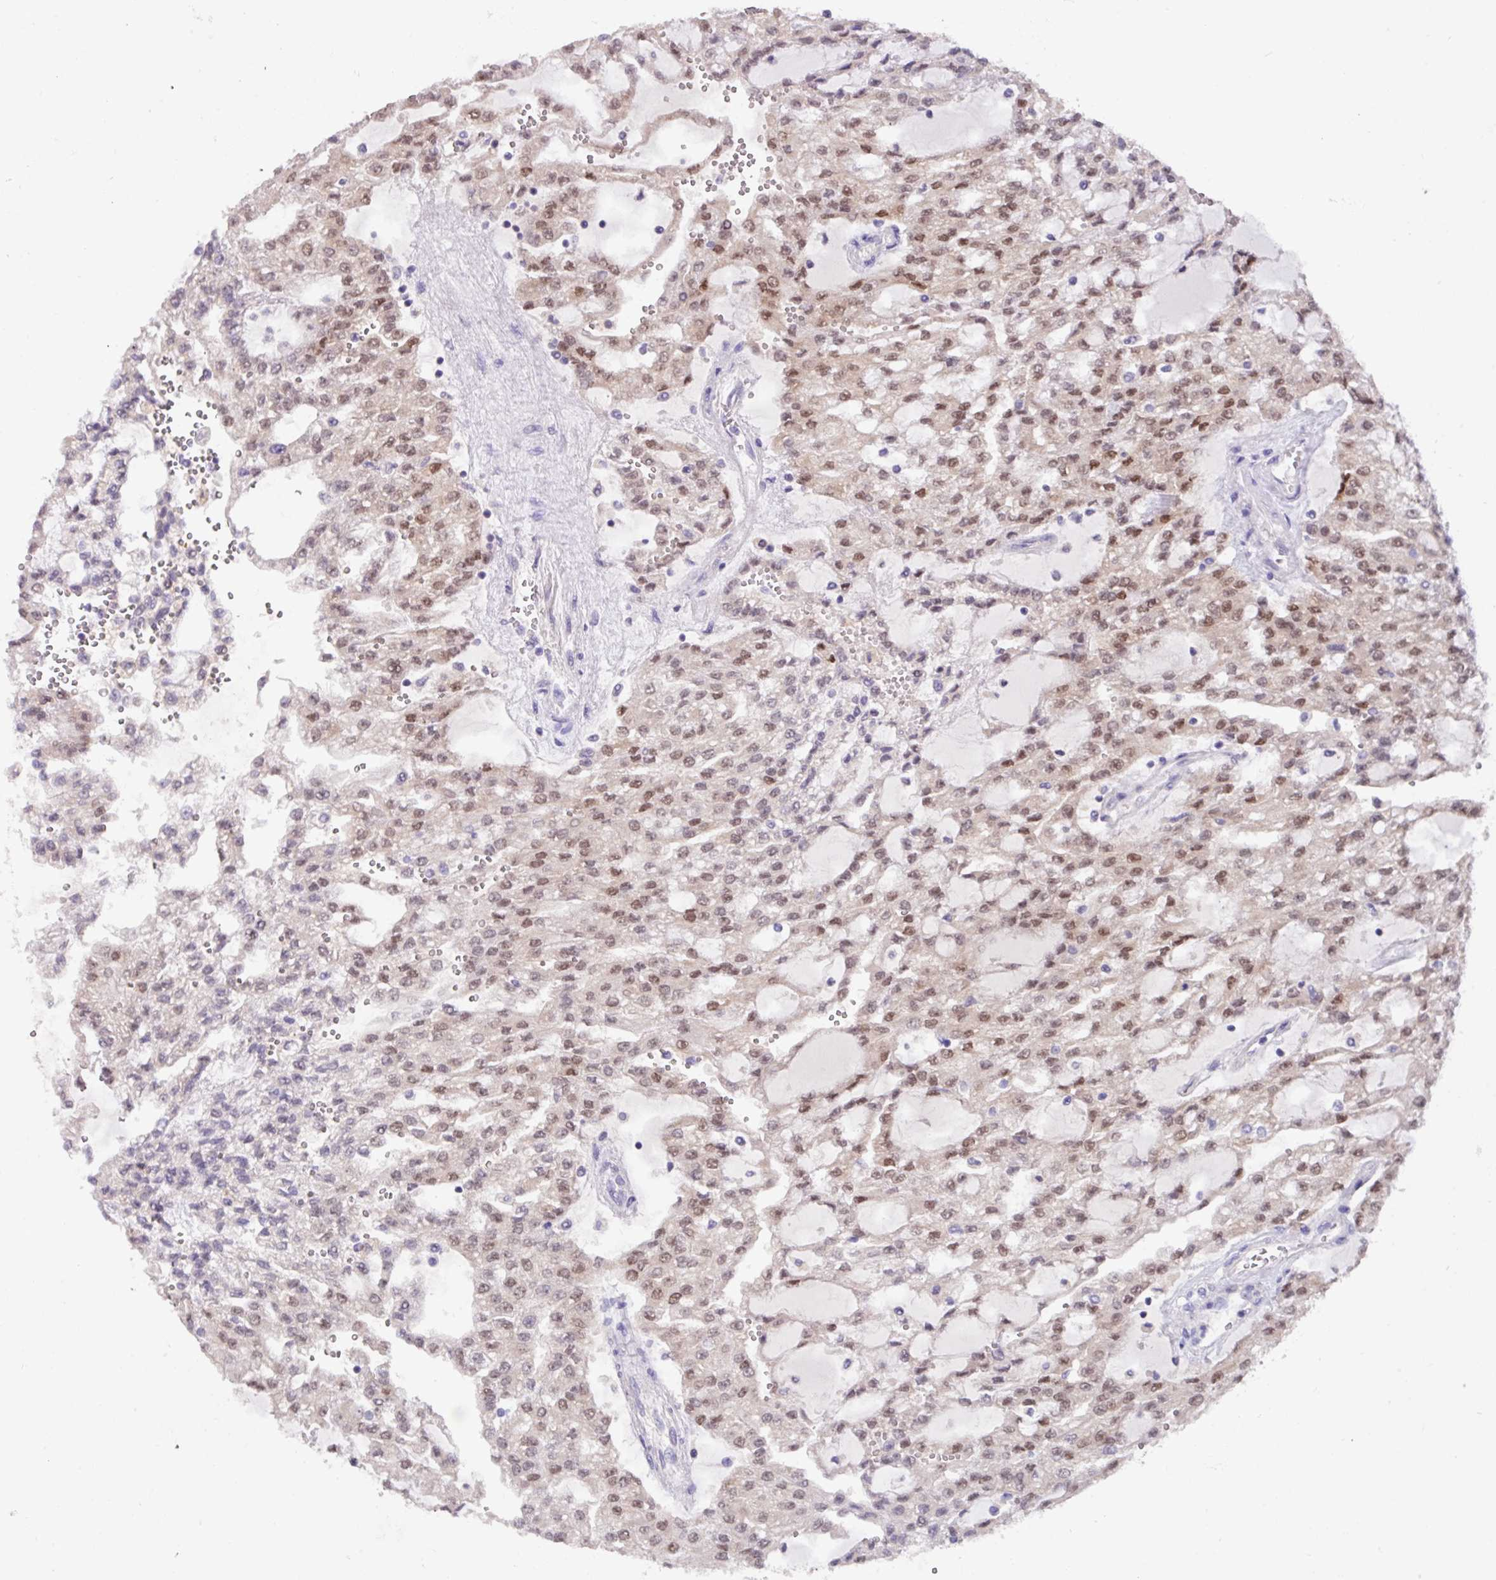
{"staining": {"intensity": "weak", "quantity": ">75%", "location": "nuclear"}, "tissue": "renal cancer", "cell_type": "Tumor cells", "image_type": "cancer", "snomed": [{"axis": "morphology", "description": "Adenocarcinoma, NOS"}, {"axis": "topography", "description": "Kidney"}], "caption": "DAB immunohistochemical staining of human renal cancer displays weak nuclear protein expression in about >75% of tumor cells.", "gene": "PAX8", "patient": {"sex": "male", "age": 63}}